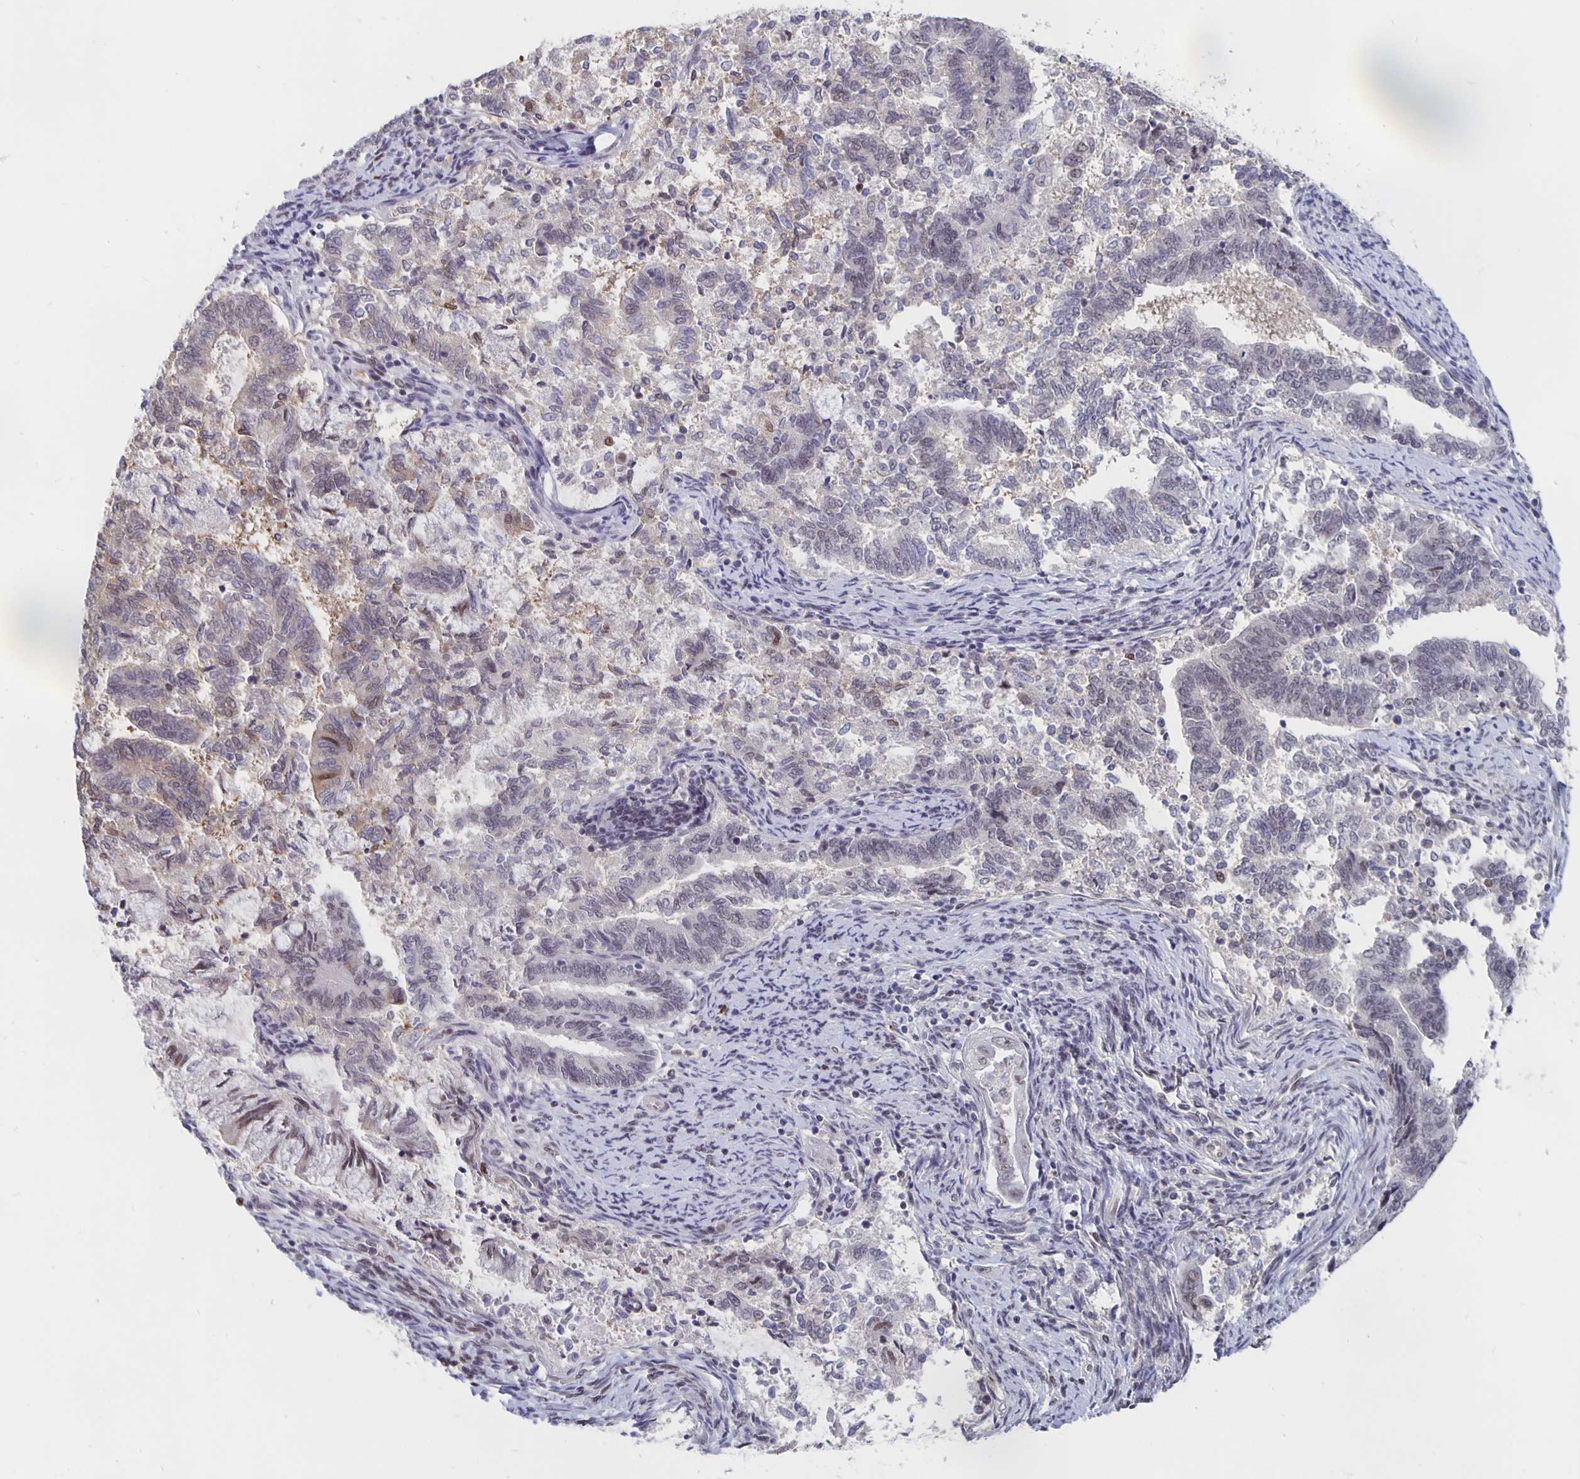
{"staining": {"intensity": "weak", "quantity": "<25%", "location": "nuclear"}, "tissue": "endometrial cancer", "cell_type": "Tumor cells", "image_type": "cancer", "snomed": [{"axis": "morphology", "description": "Adenocarcinoma, NOS"}, {"axis": "topography", "description": "Endometrium"}], "caption": "Image shows no protein expression in tumor cells of endometrial cancer tissue.", "gene": "ZNF691", "patient": {"sex": "female", "age": 65}}